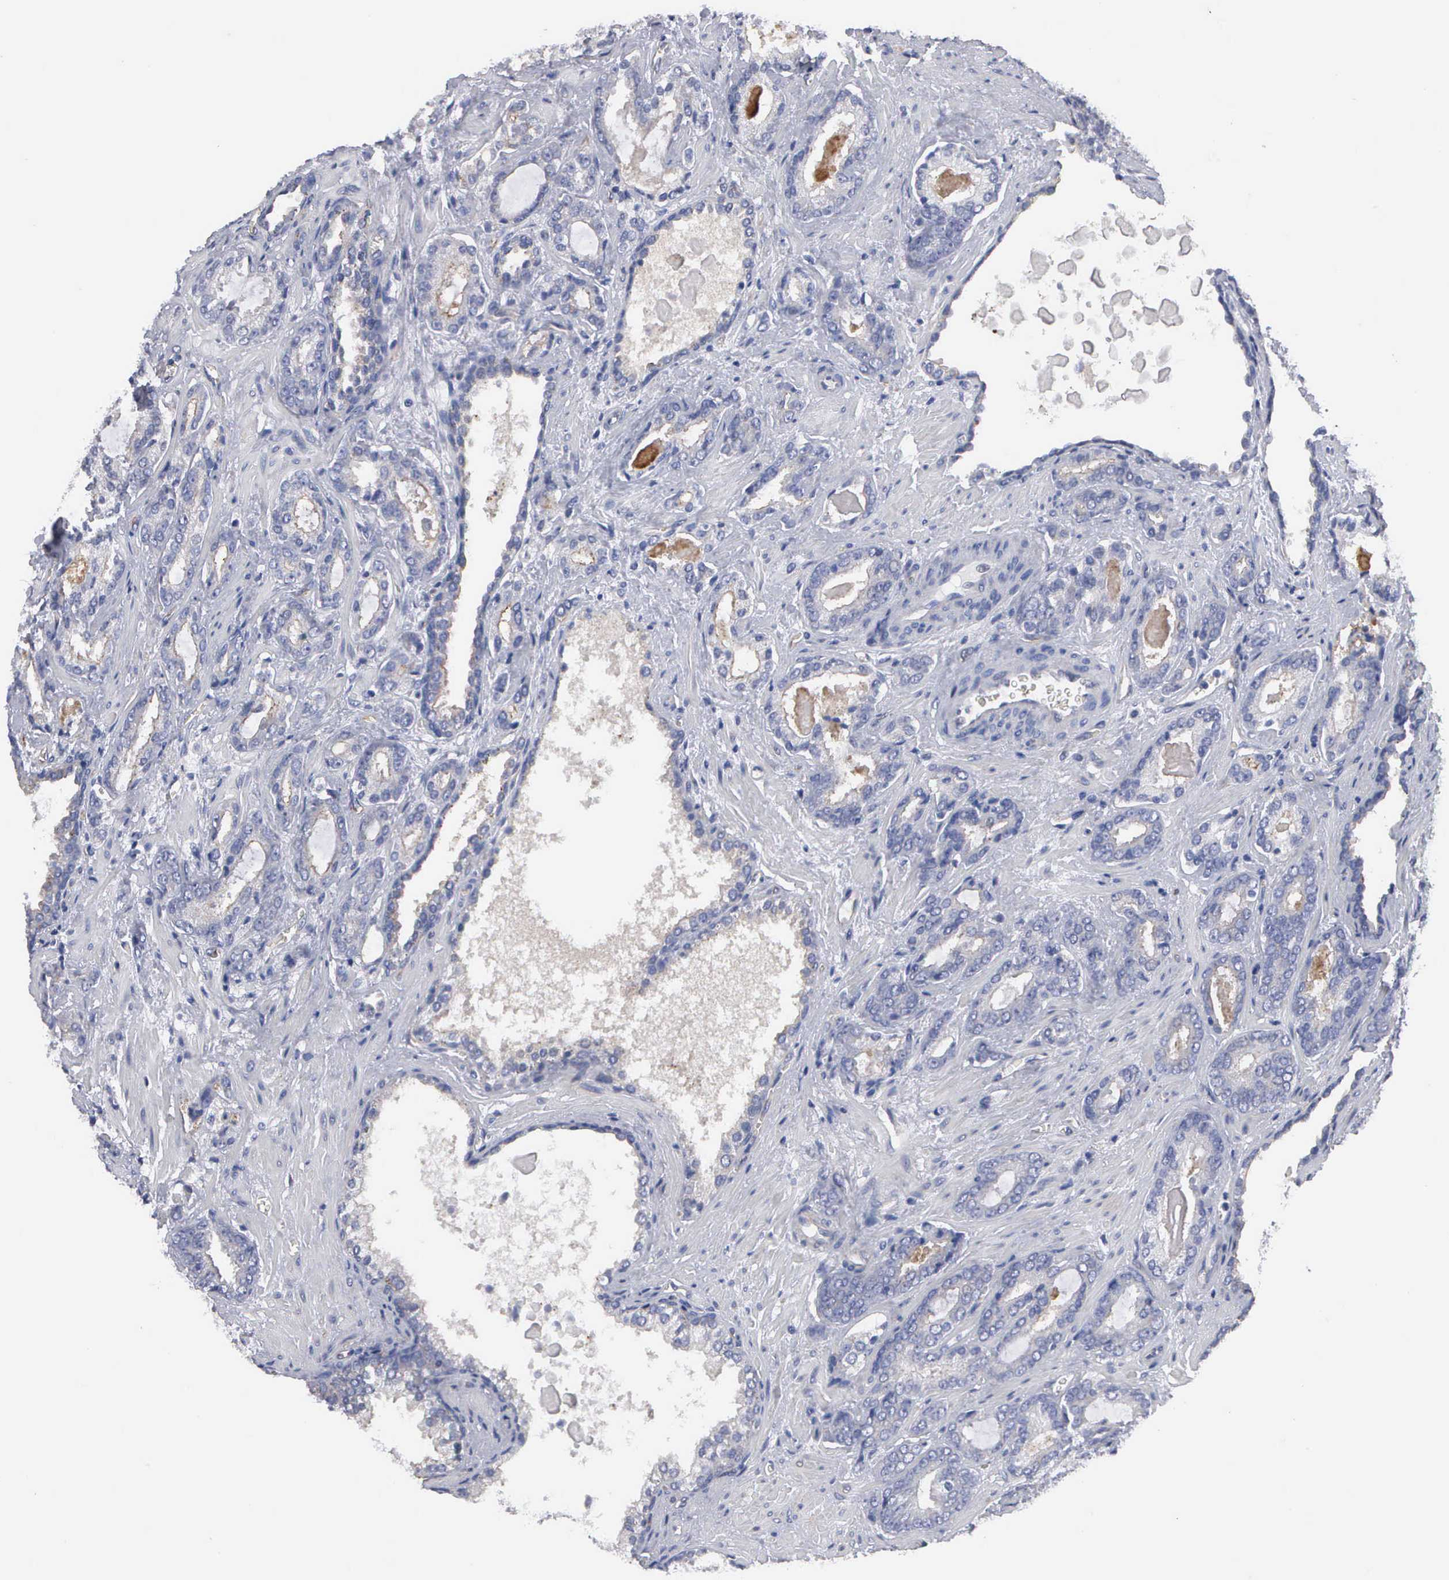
{"staining": {"intensity": "weak", "quantity": "<25%", "location": "cytoplasmic/membranous"}, "tissue": "prostate cancer", "cell_type": "Tumor cells", "image_type": "cancer", "snomed": [{"axis": "morphology", "description": "Adenocarcinoma, Medium grade"}, {"axis": "topography", "description": "Prostate"}], "caption": "Prostate adenocarcinoma (medium-grade) stained for a protein using IHC demonstrates no expression tumor cells.", "gene": "RDX", "patient": {"sex": "male", "age": 64}}